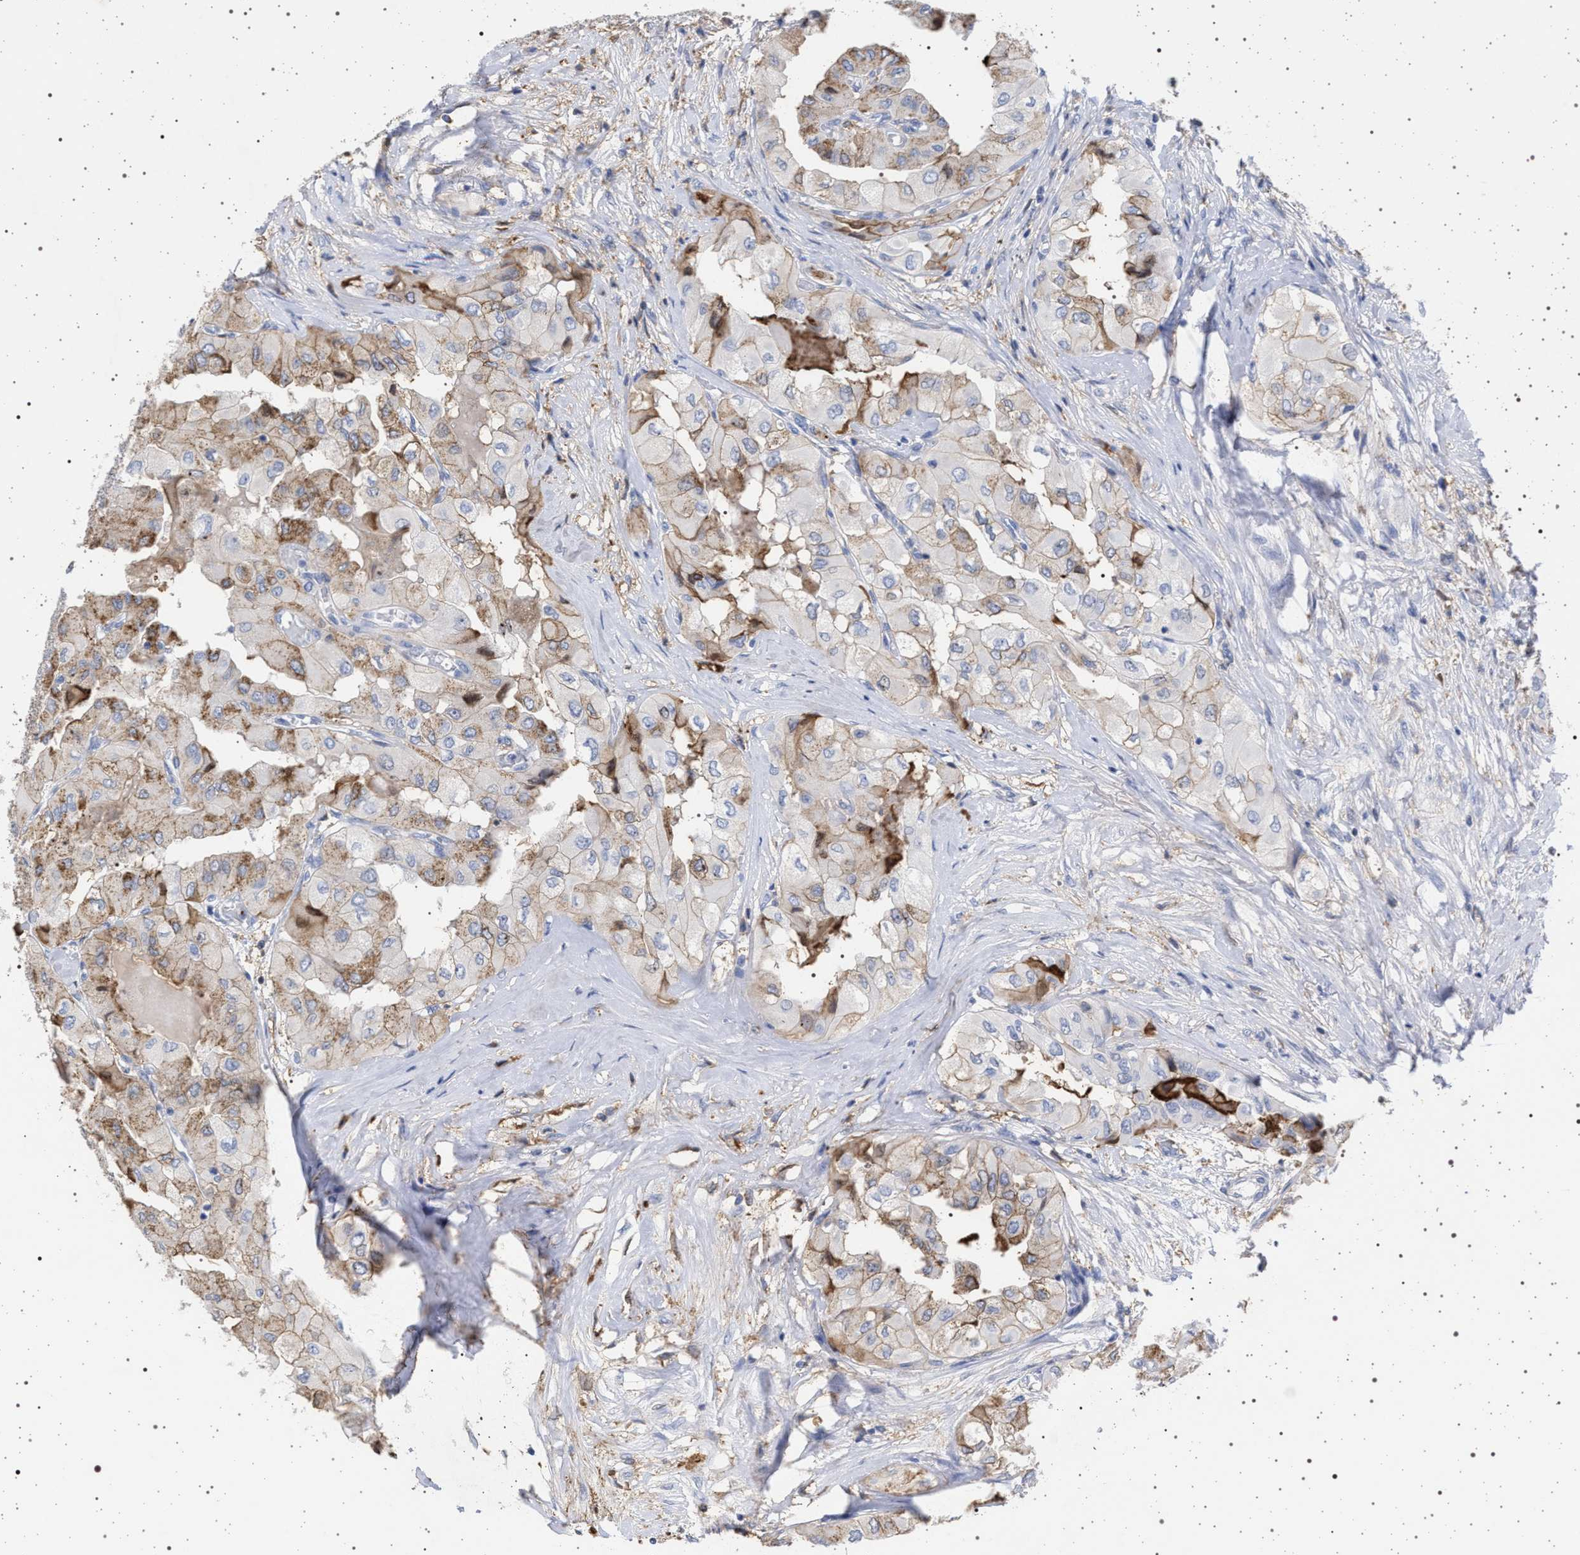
{"staining": {"intensity": "moderate", "quantity": "<25%", "location": "cytoplasmic/membranous"}, "tissue": "thyroid cancer", "cell_type": "Tumor cells", "image_type": "cancer", "snomed": [{"axis": "morphology", "description": "Papillary adenocarcinoma, NOS"}, {"axis": "topography", "description": "Thyroid gland"}], "caption": "IHC of thyroid cancer shows low levels of moderate cytoplasmic/membranous expression in about <25% of tumor cells.", "gene": "PLG", "patient": {"sex": "female", "age": 59}}